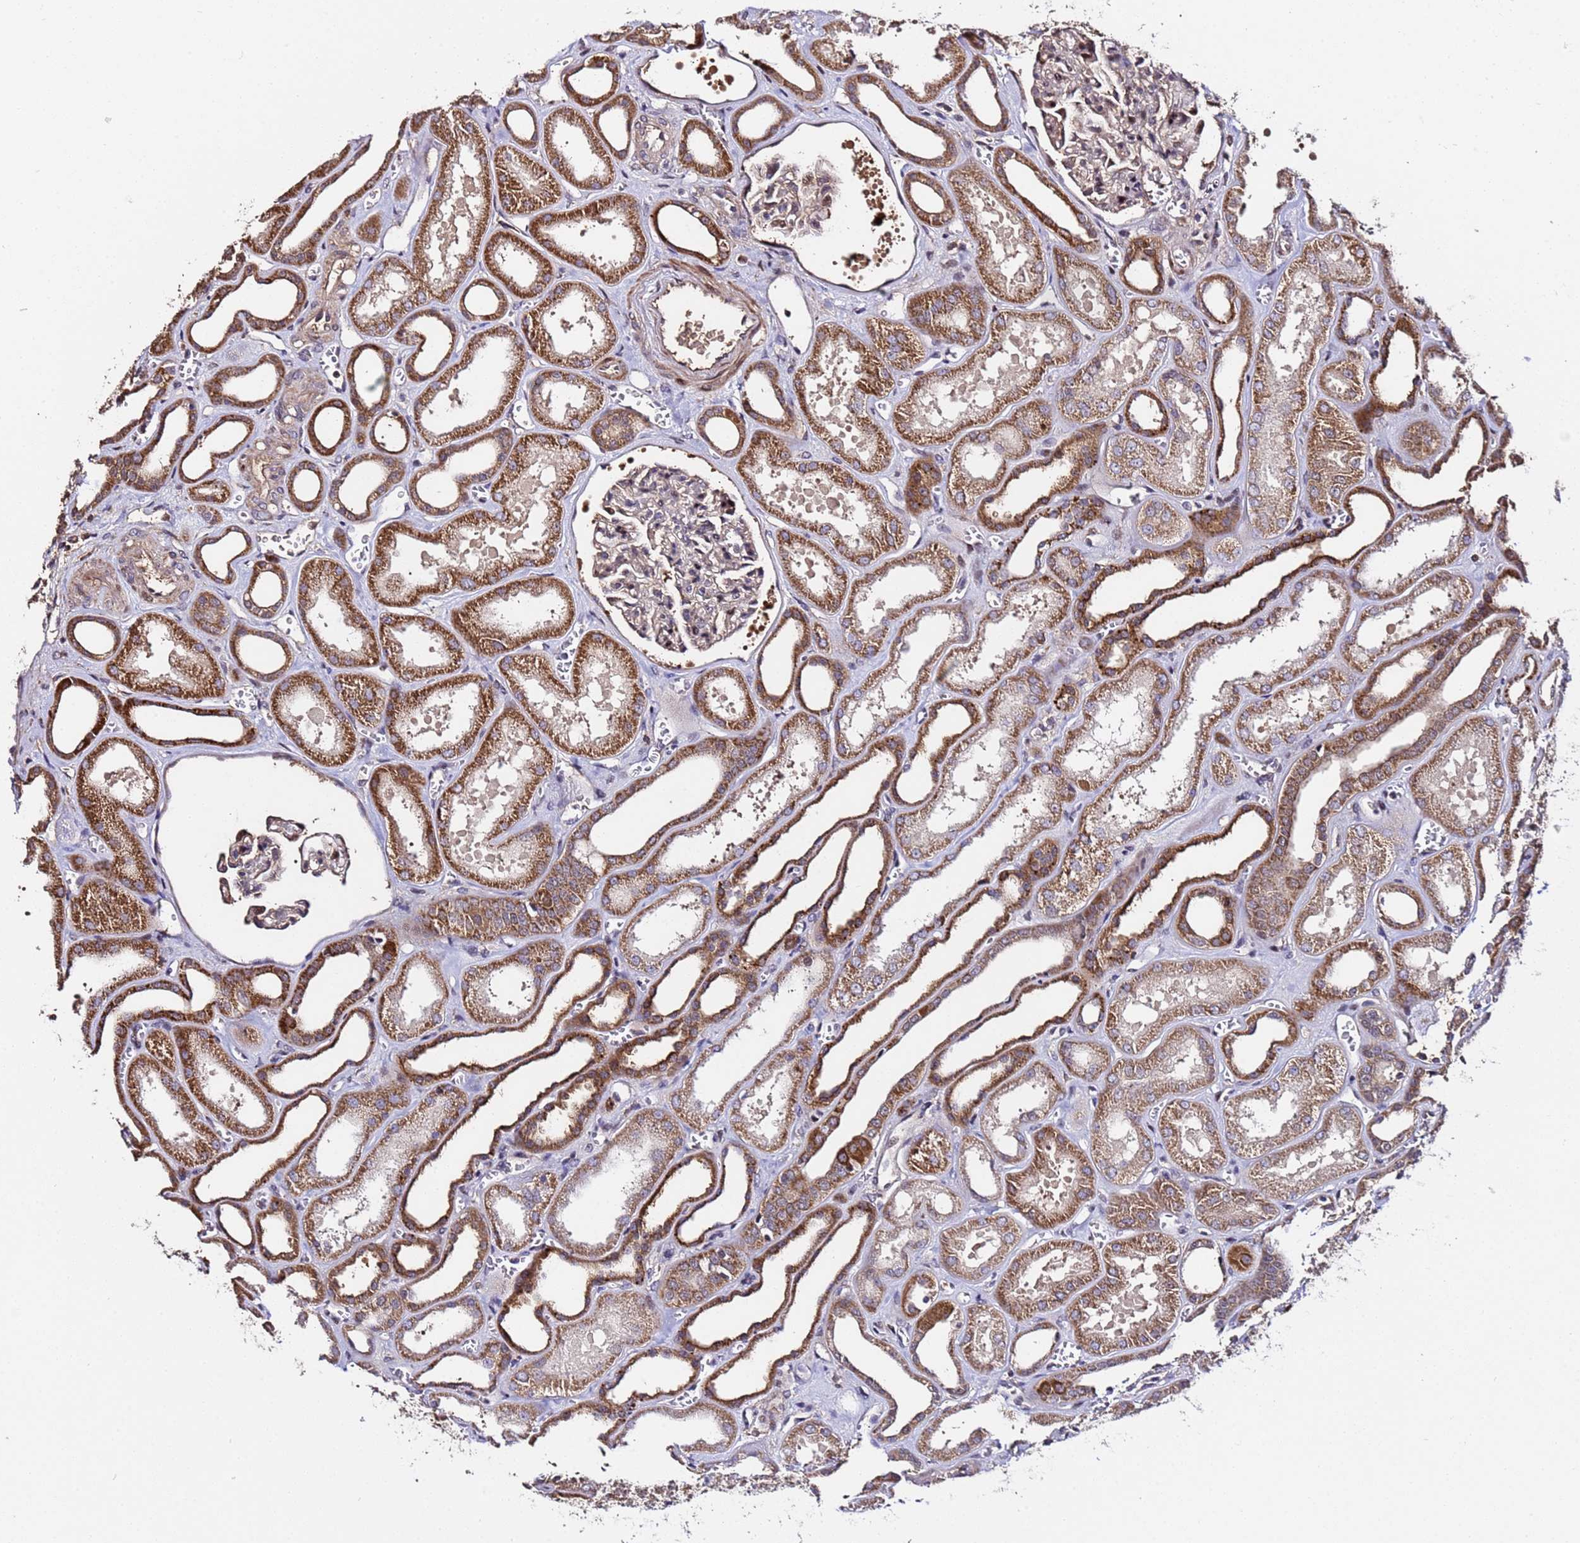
{"staining": {"intensity": "moderate", "quantity": "<25%", "location": "nuclear"}, "tissue": "kidney", "cell_type": "Cells in glomeruli", "image_type": "normal", "snomed": [{"axis": "morphology", "description": "Normal tissue, NOS"}, {"axis": "morphology", "description": "Adenocarcinoma, NOS"}, {"axis": "topography", "description": "Kidney"}], "caption": "Immunohistochemistry image of unremarkable kidney stained for a protein (brown), which demonstrates low levels of moderate nuclear positivity in approximately <25% of cells in glomeruli.", "gene": "WNK4", "patient": {"sex": "female", "age": 68}}